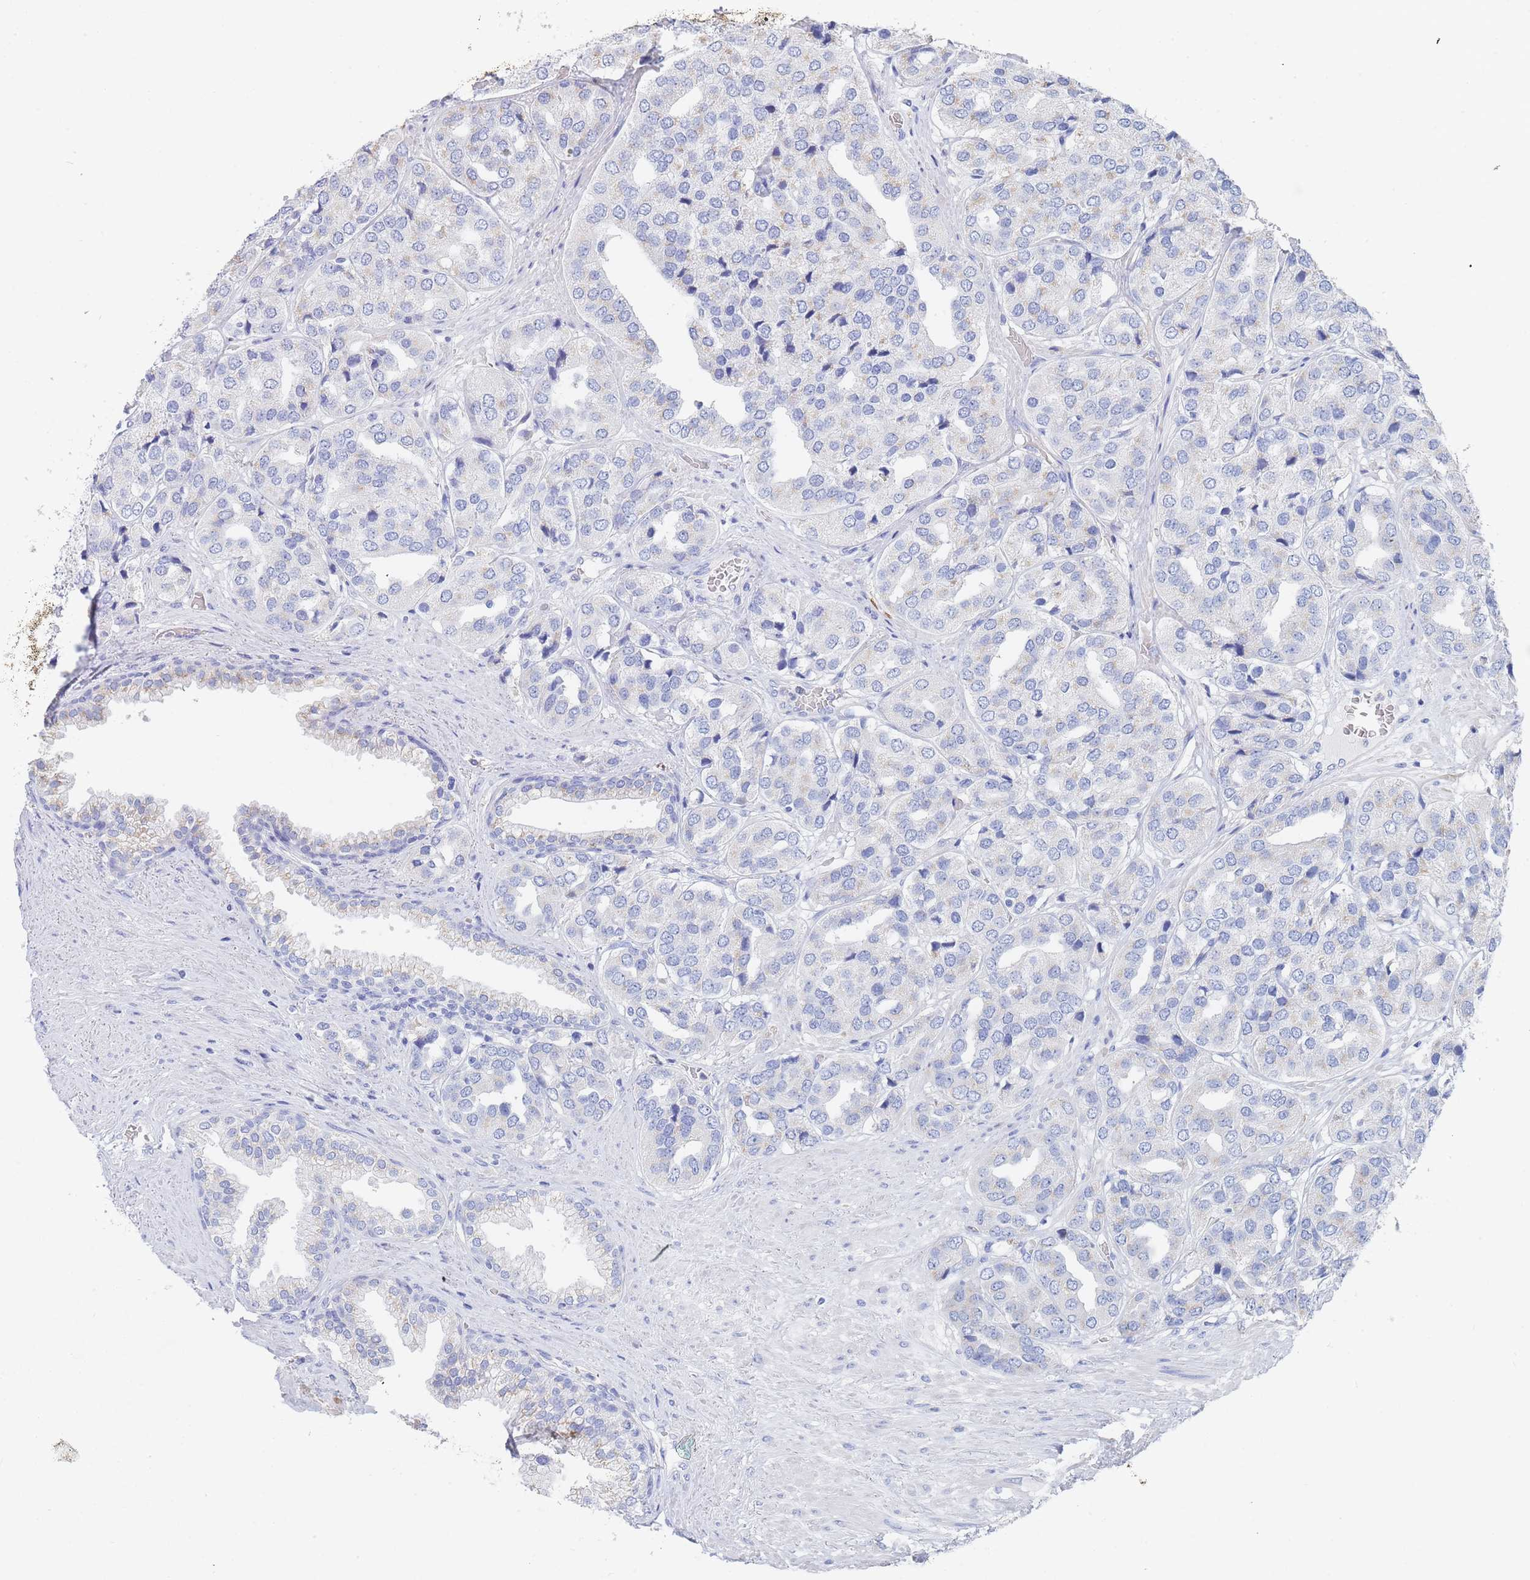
{"staining": {"intensity": "negative", "quantity": "none", "location": "none"}, "tissue": "prostate cancer", "cell_type": "Tumor cells", "image_type": "cancer", "snomed": [{"axis": "morphology", "description": "Adenocarcinoma, High grade"}, {"axis": "topography", "description": "Prostate"}], "caption": "The image shows no significant positivity in tumor cells of prostate high-grade adenocarcinoma.", "gene": "SLC25A35", "patient": {"sex": "male", "age": 63}}